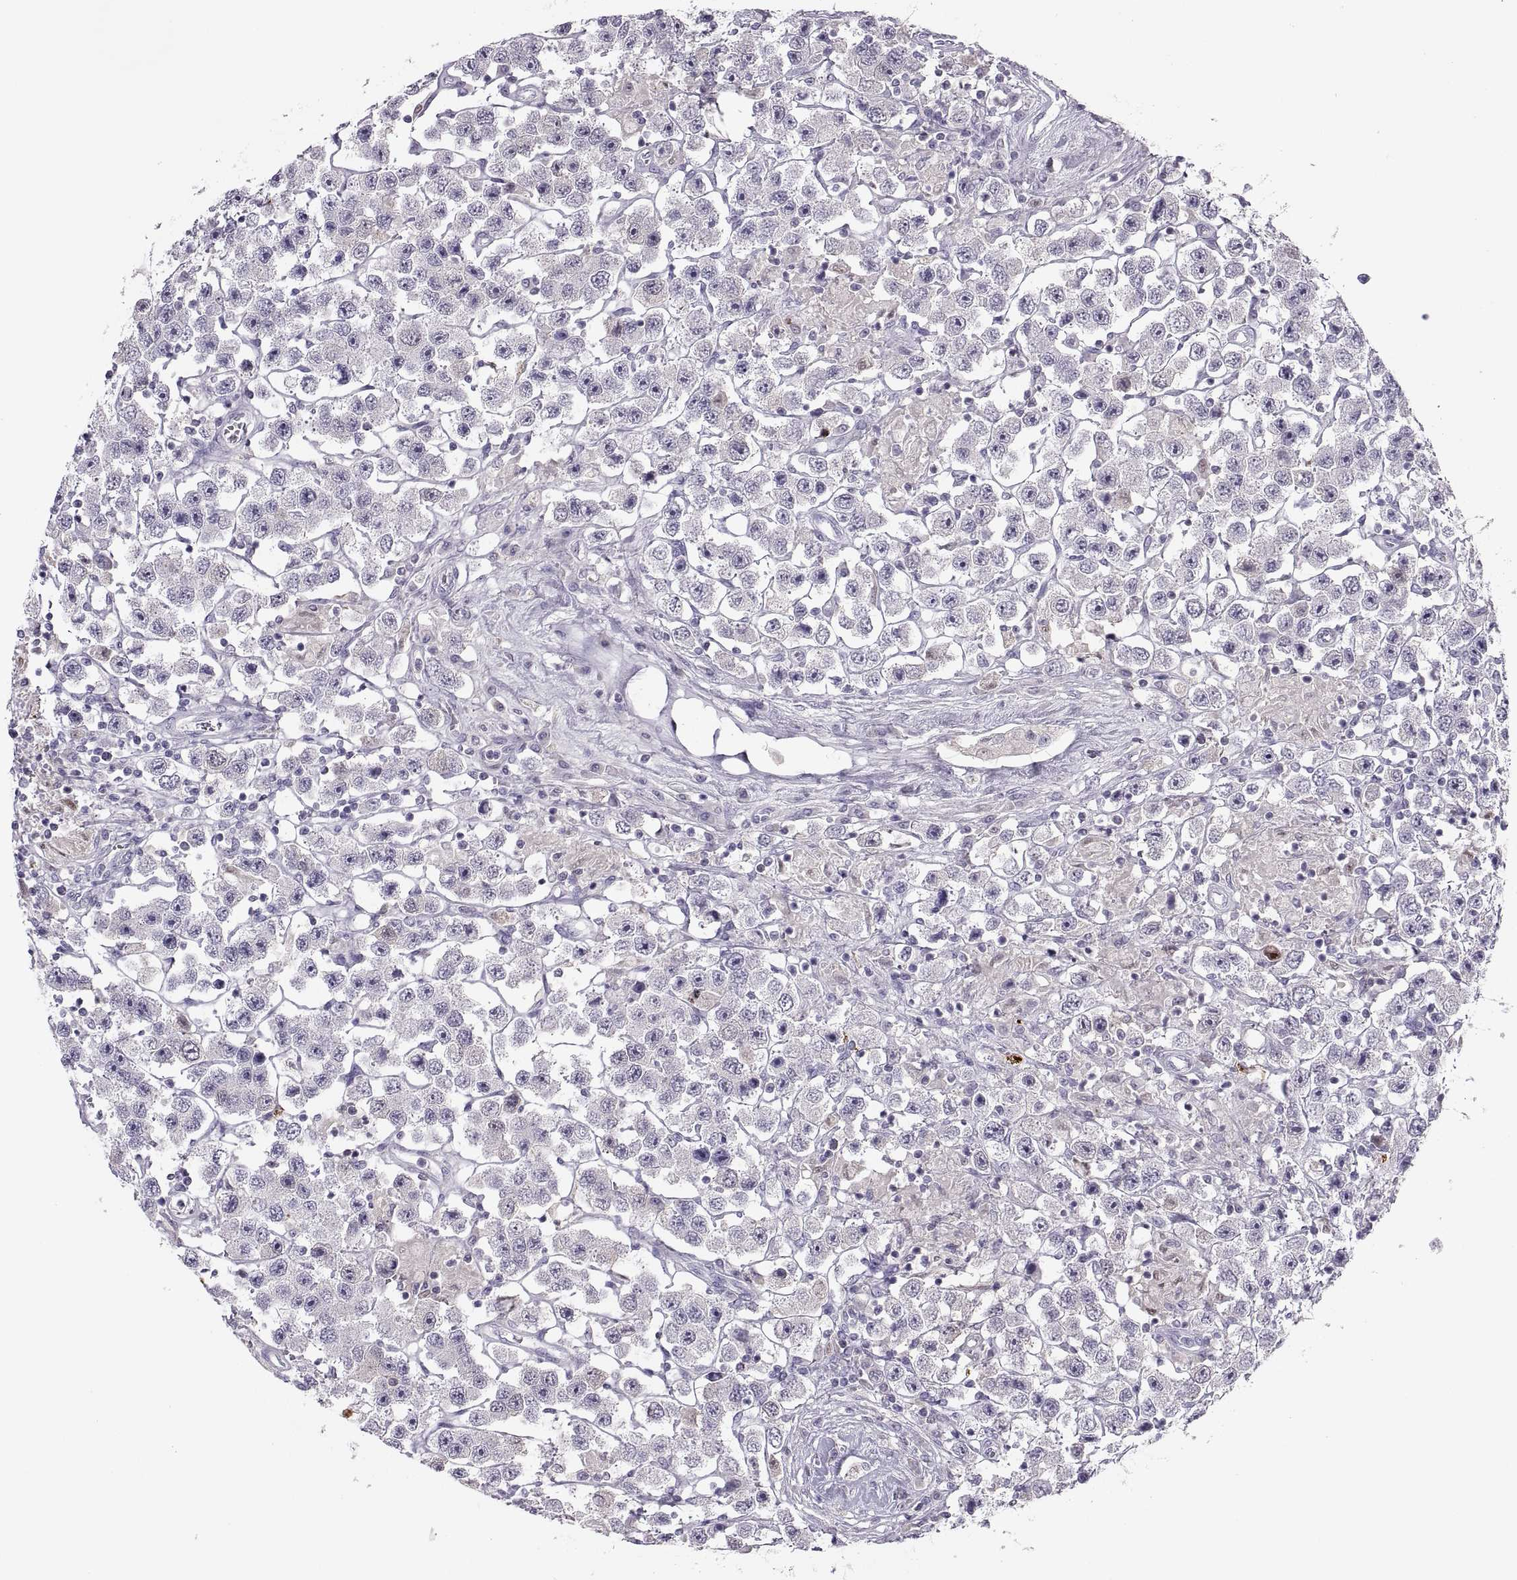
{"staining": {"intensity": "negative", "quantity": "none", "location": "none"}, "tissue": "testis cancer", "cell_type": "Tumor cells", "image_type": "cancer", "snomed": [{"axis": "morphology", "description": "Seminoma, NOS"}, {"axis": "topography", "description": "Testis"}], "caption": "Testis cancer was stained to show a protein in brown. There is no significant expression in tumor cells.", "gene": "CHCT1", "patient": {"sex": "male", "age": 45}}